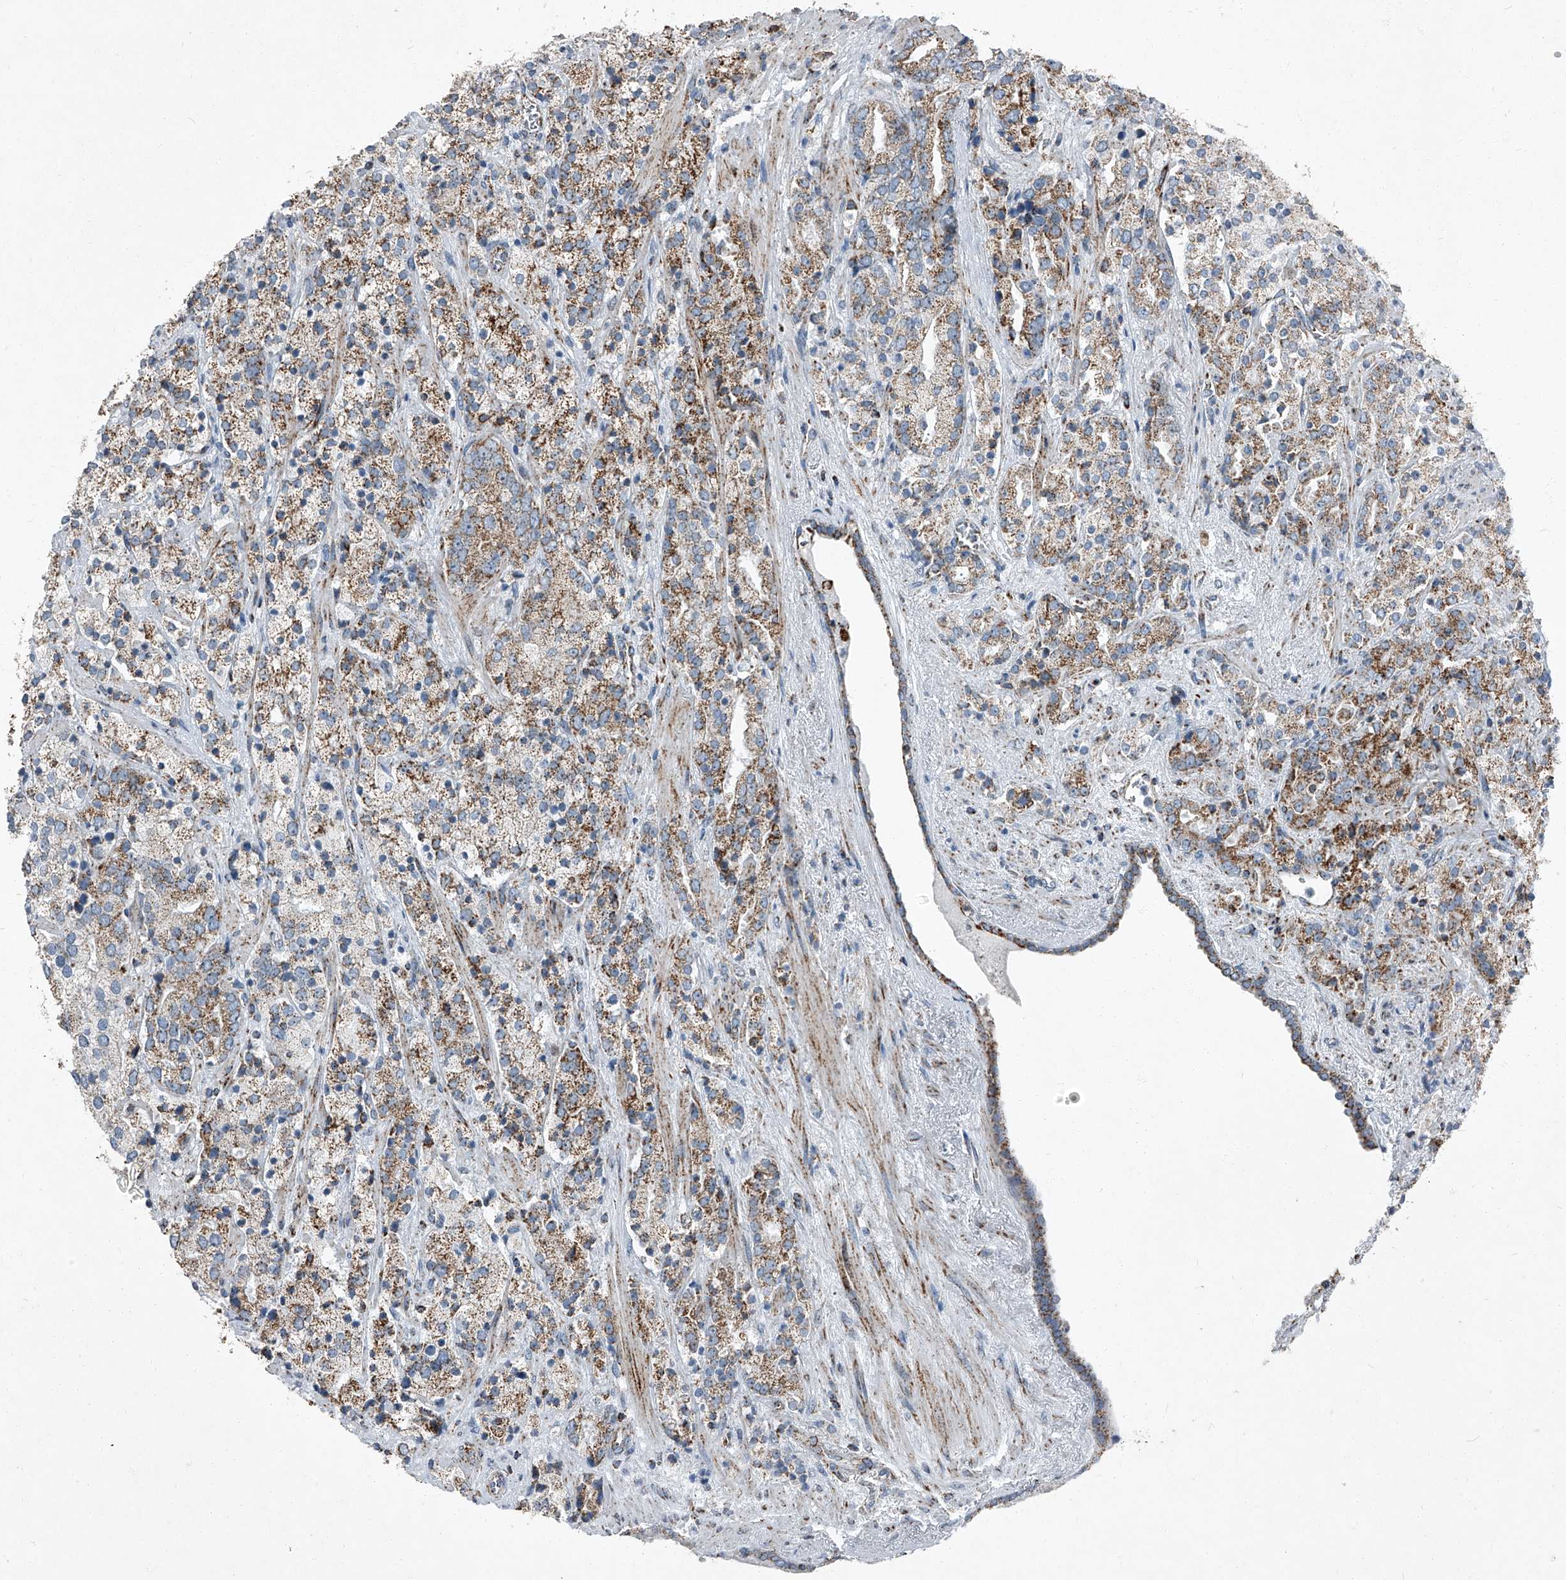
{"staining": {"intensity": "moderate", "quantity": ">75%", "location": "cytoplasmic/membranous"}, "tissue": "prostate cancer", "cell_type": "Tumor cells", "image_type": "cancer", "snomed": [{"axis": "morphology", "description": "Adenocarcinoma, High grade"}, {"axis": "topography", "description": "Prostate"}], "caption": "Adenocarcinoma (high-grade) (prostate) stained for a protein displays moderate cytoplasmic/membranous positivity in tumor cells.", "gene": "CHRNA7", "patient": {"sex": "male", "age": 71}}